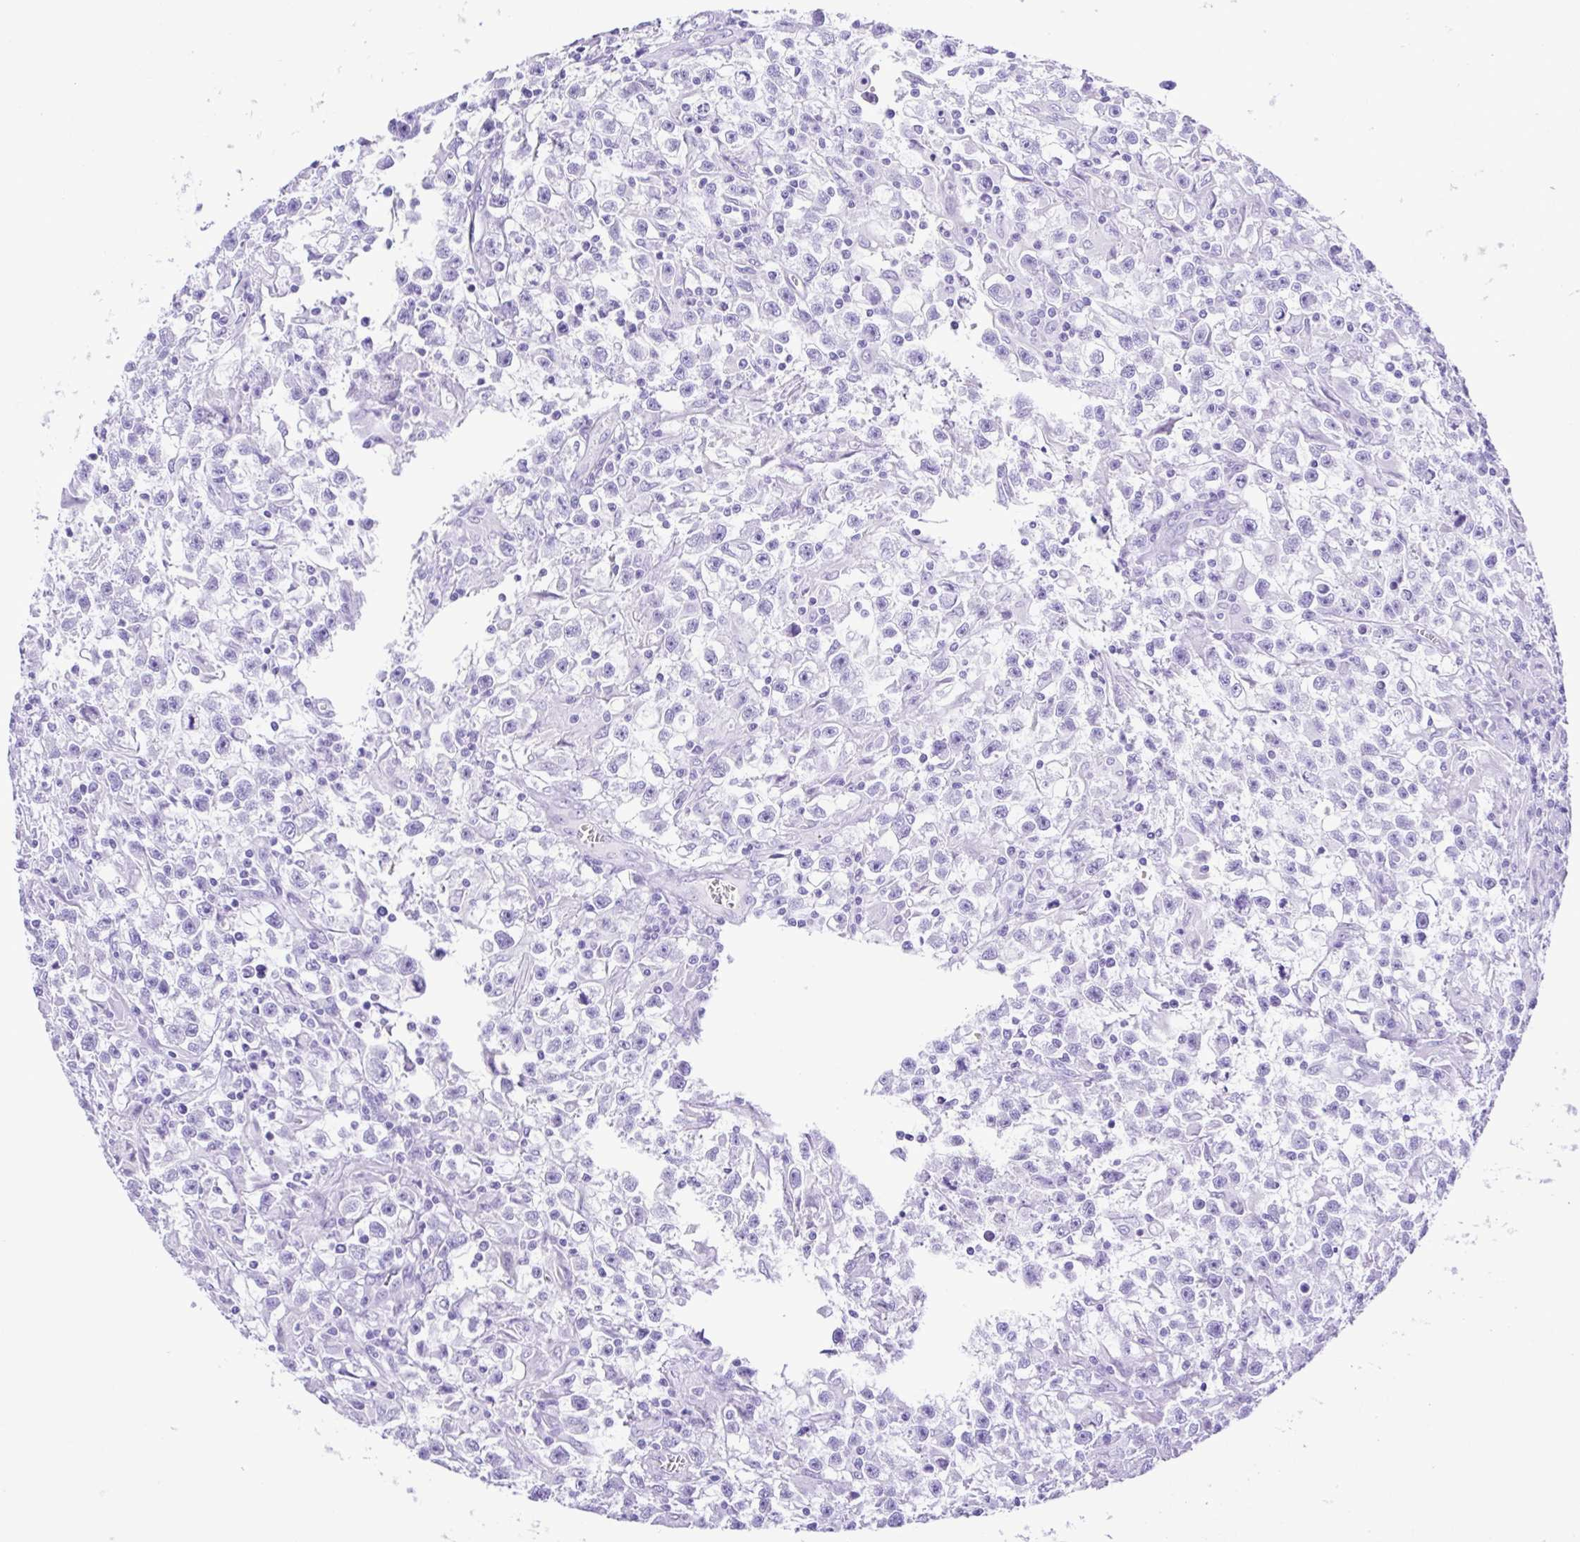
{"staining": {"intensity": "negative", "quantity": "none", "location": "none"}, "tissue": "testis cancer", "cell_type": "Tumor cells", "image_type": "cancer", "snomed": [{"axis": "morphology", "description": "Seminoma, NOS"}, {"axis": "topography", "description": "Testis"}], "caption": "This is an immunohistochemistry (IHC) histopathology image of seminoma (testis). There is no positivity in tumor cells.", "gene": "SYT1", "patient": {"sex": "male", "age": 31}}